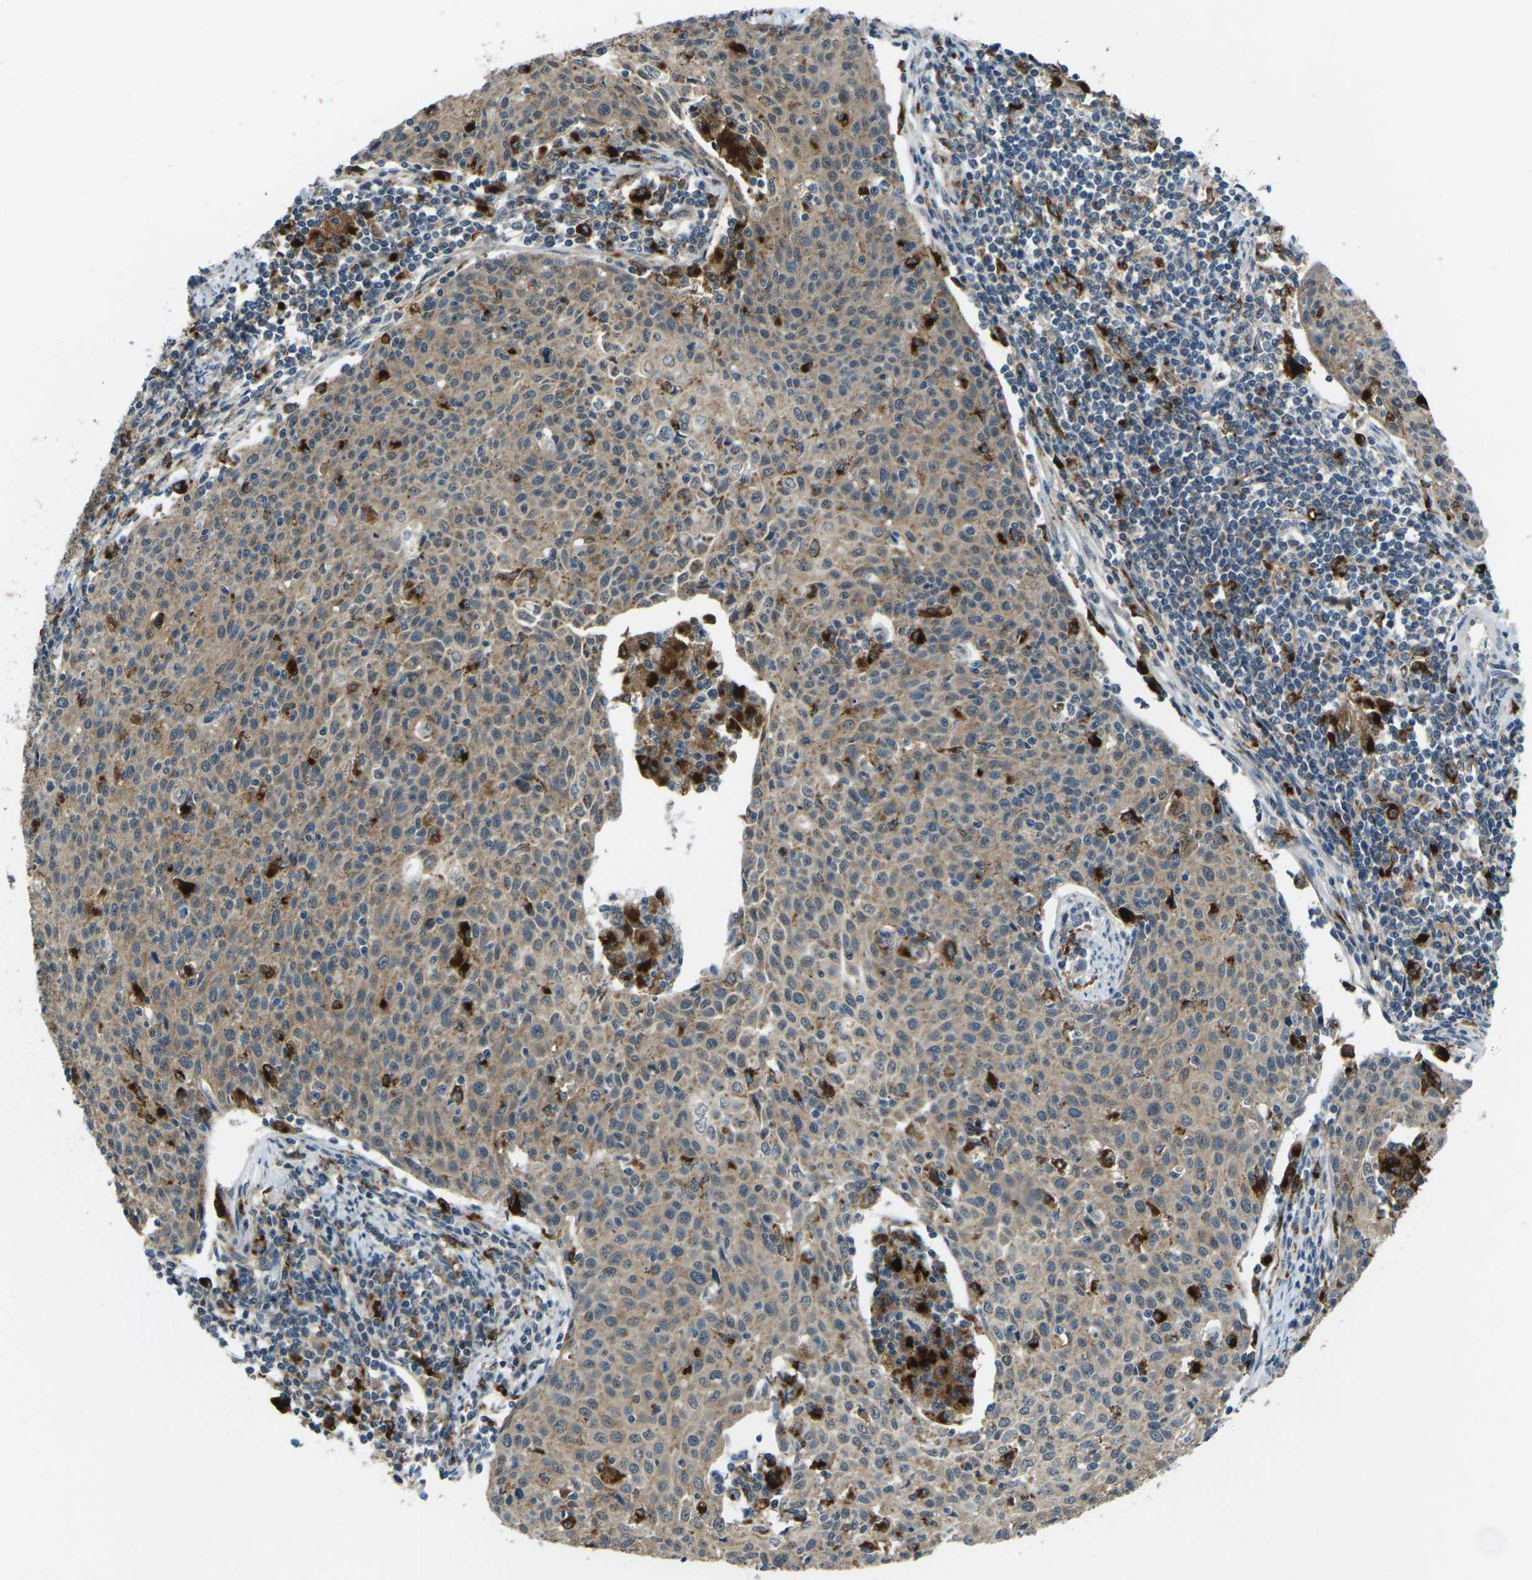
{"staining": {"intensity": "weak", "quantity": ">75%", "location": "cytoplasmic/membranous"}, "tissue": "cervical cancer", "cell_type": "Tumor cells", "image_type": "cancer", "snomed": [{"axis": "morphology", "description": "Squamous cell carcinoma, NOS"}, {"axis": "topography", "description": "Cervix"}], "caption": "The immunohistochemical stain labels weak cytoplasmic/membranous staining in tumor cells of squamous cell carcinoma (cervical) tissue.", "gene": "SLC31A2", "patient": {"sex": "female", "age": 38}}